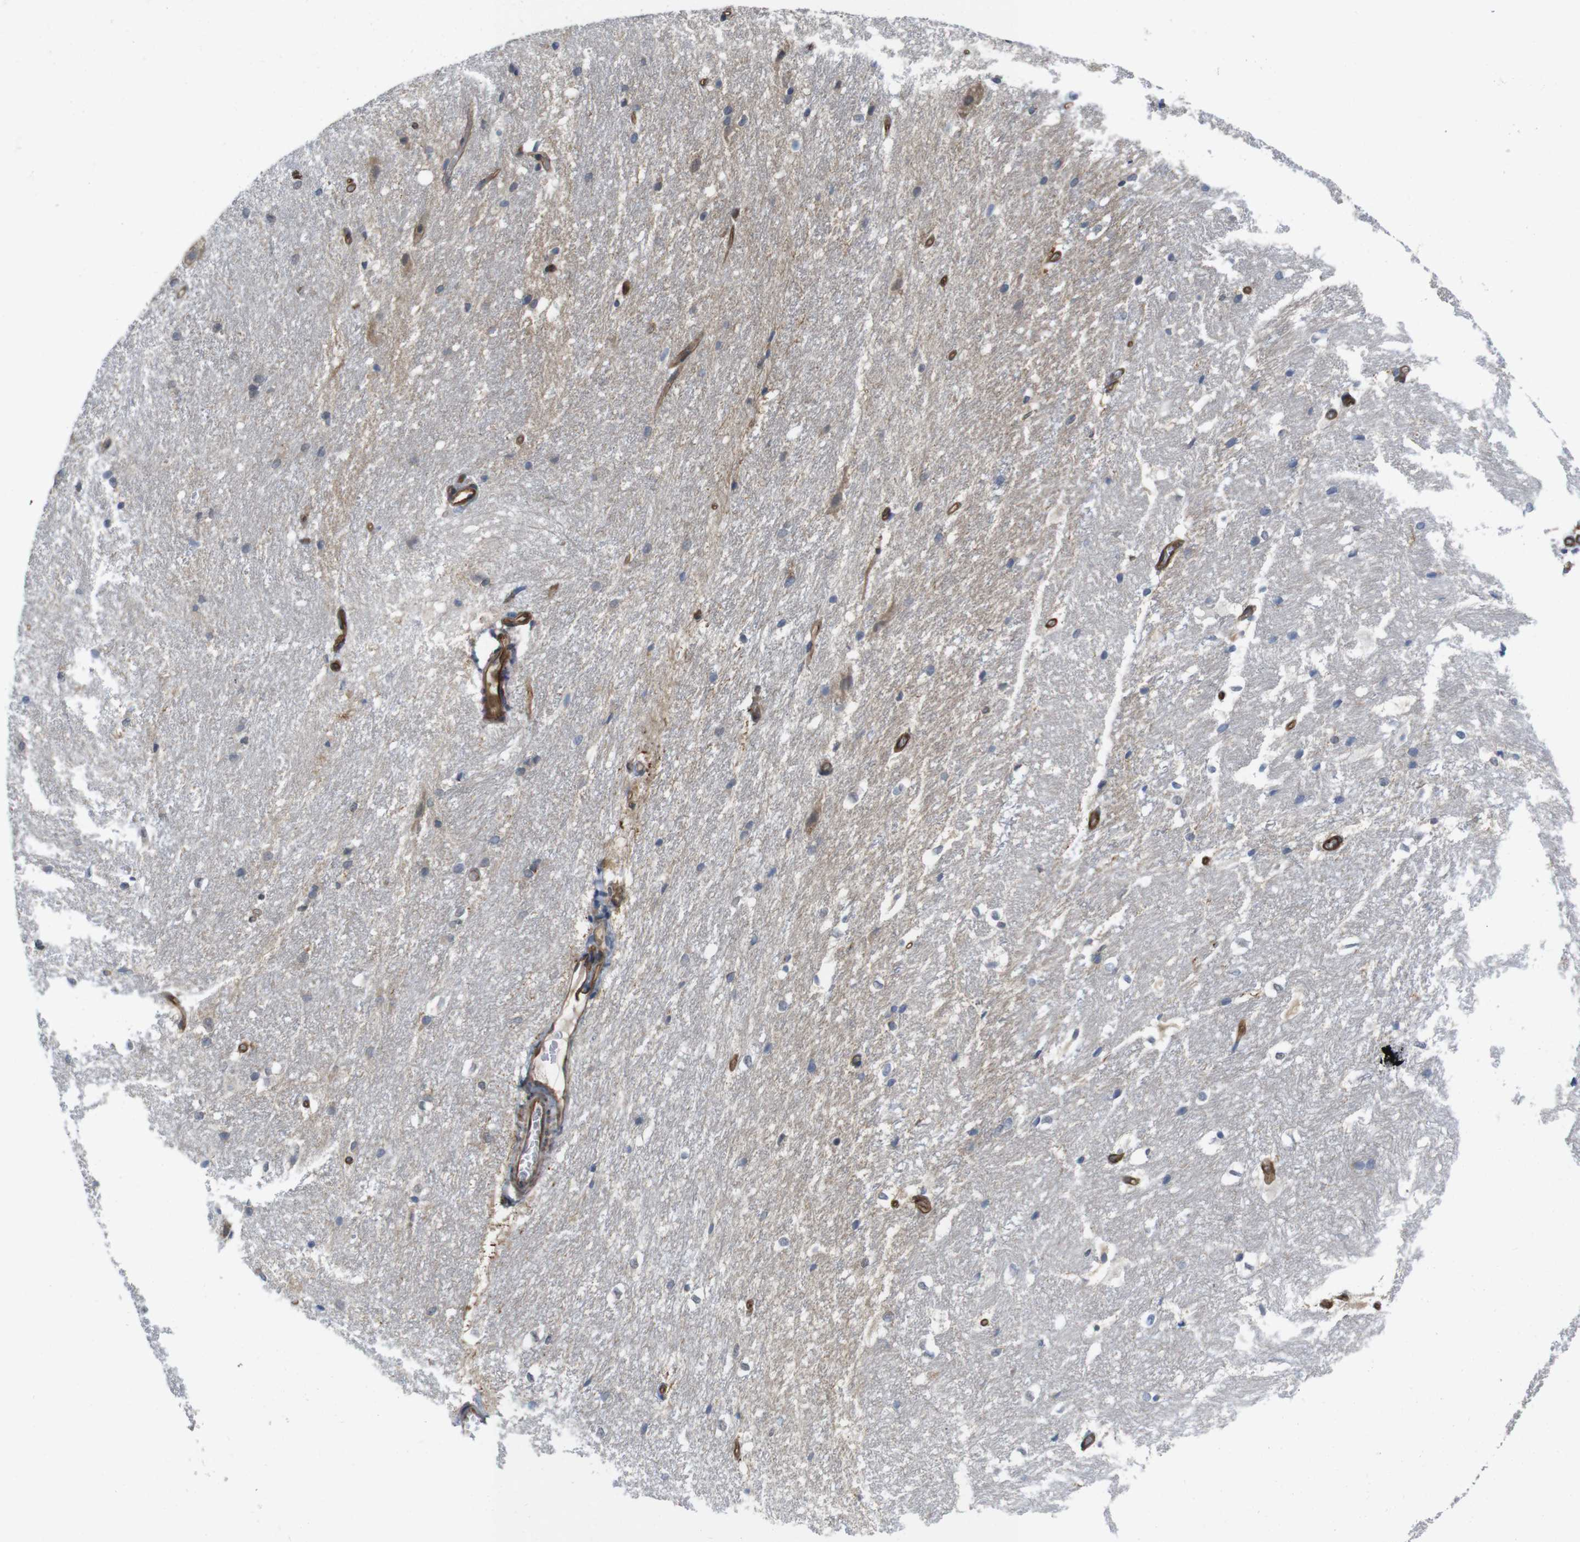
{"staining": {"intensity": "moderate", "quantity": "<25%", "location": "cytoplasmic/membranous"}, "tissue": "hippocampus", "cell_type": "Glial cells", "image_type": "normal", "snomed": [{"axis": "morphology", "description": "Normal tissue, NOS"}, {"axis": "topography", "description": "Hippocampus"}], "caption": "The micrograph demonstrates a brown stain indicating the presence of a protein in the cytoplasmic/membranous of glial cells in hippocampus.", "gene": "ZDHHC5", "patient": {"sex": "female", "age": 19}}